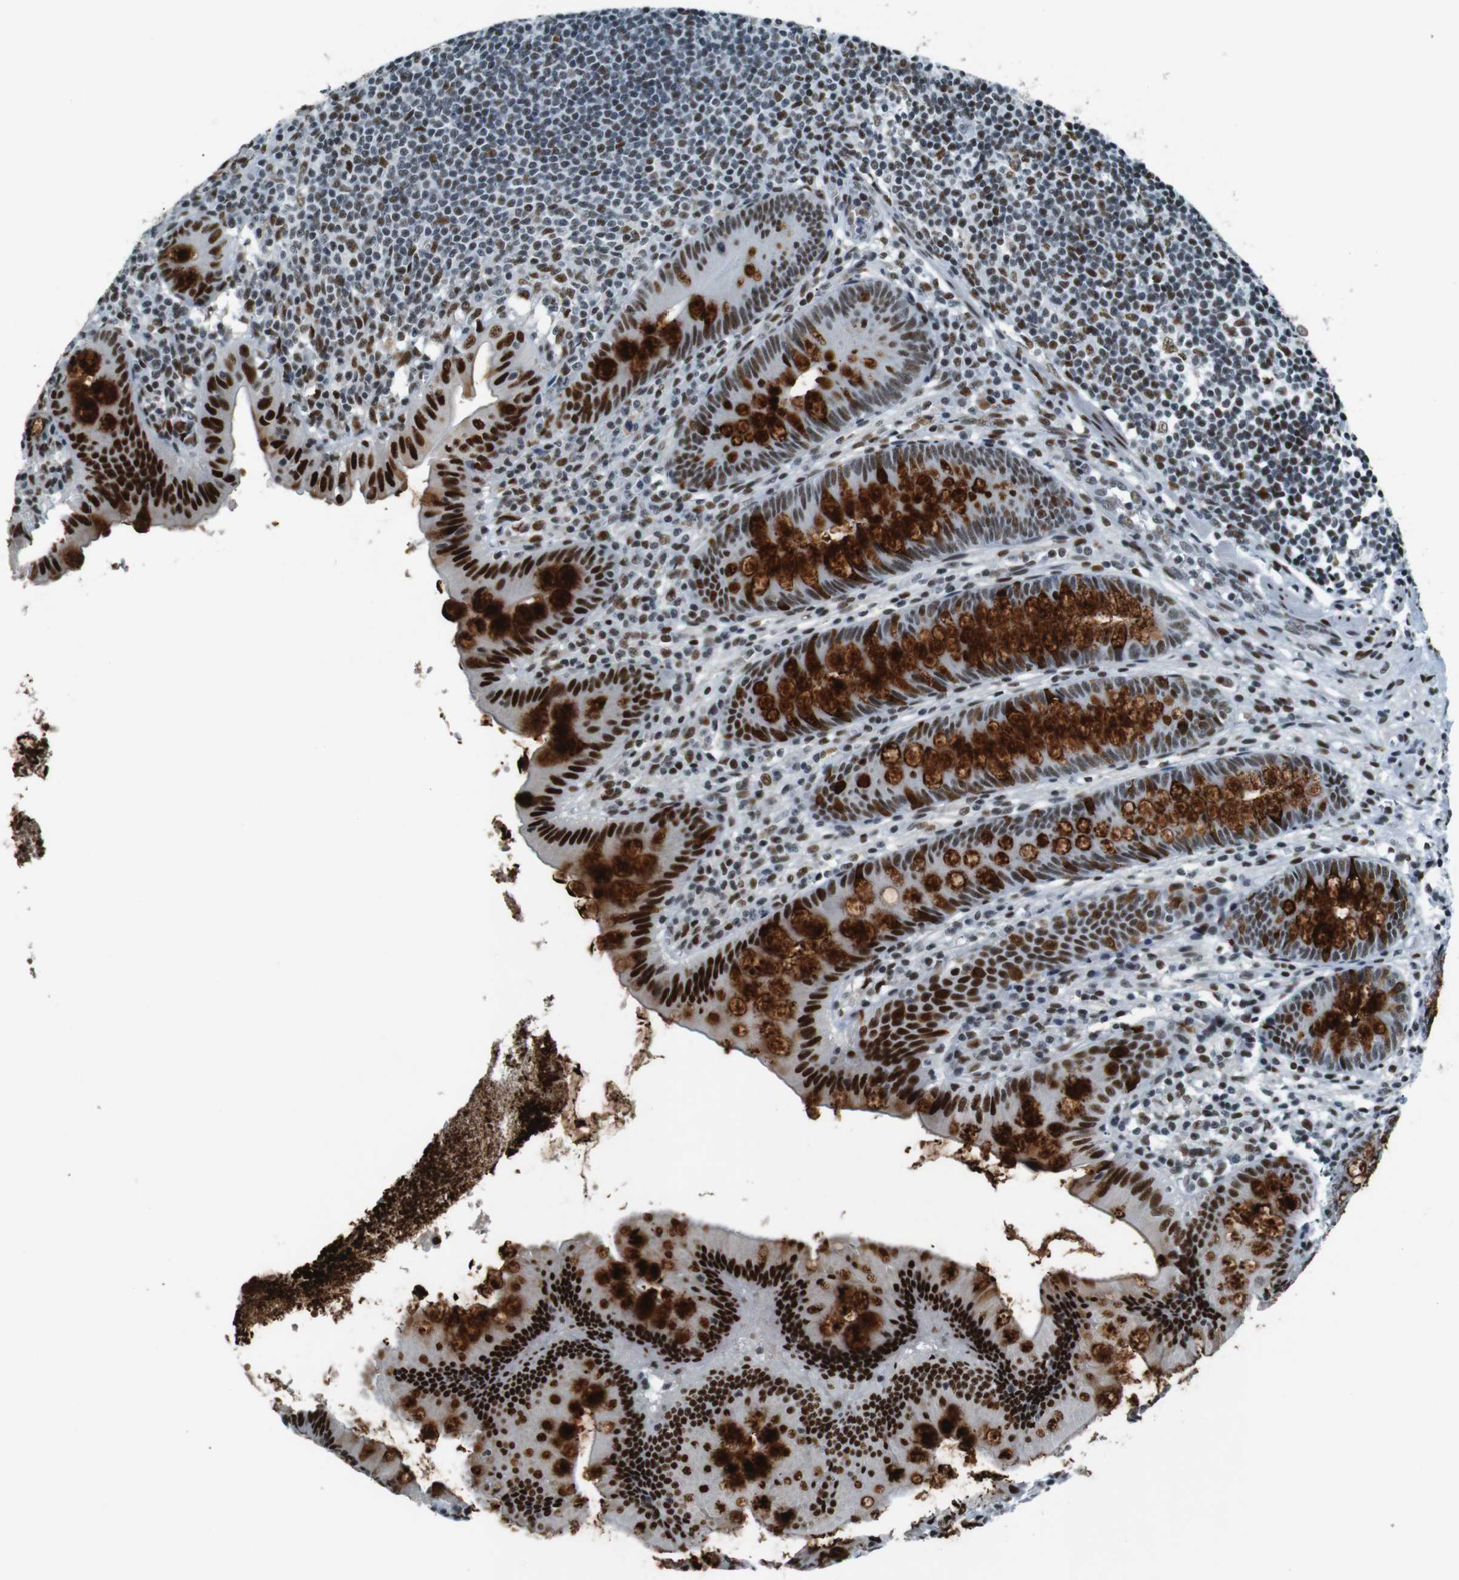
{"staining": {"intensity": "strong", "quantity": ">75%", "location": "cytoplasmic/membranous,nuclear"}, "tissue": "appendix", "cell_type": "Glandular cells", "image_type": "normal", "snomed": [{"axis": "morphology", "description": "Normal tissue, NOS"}, {"axis": "topography", "description": "Appendix"}], "caption": "Immunohistochemical staining of unremarkable appendix exhibits strong cytoplasmic/membranous,nuclear protein staining in approximately >75% of glandular cells.", "gene": "HEXIM1", "patient": {"sex": "male", "age": 56}}